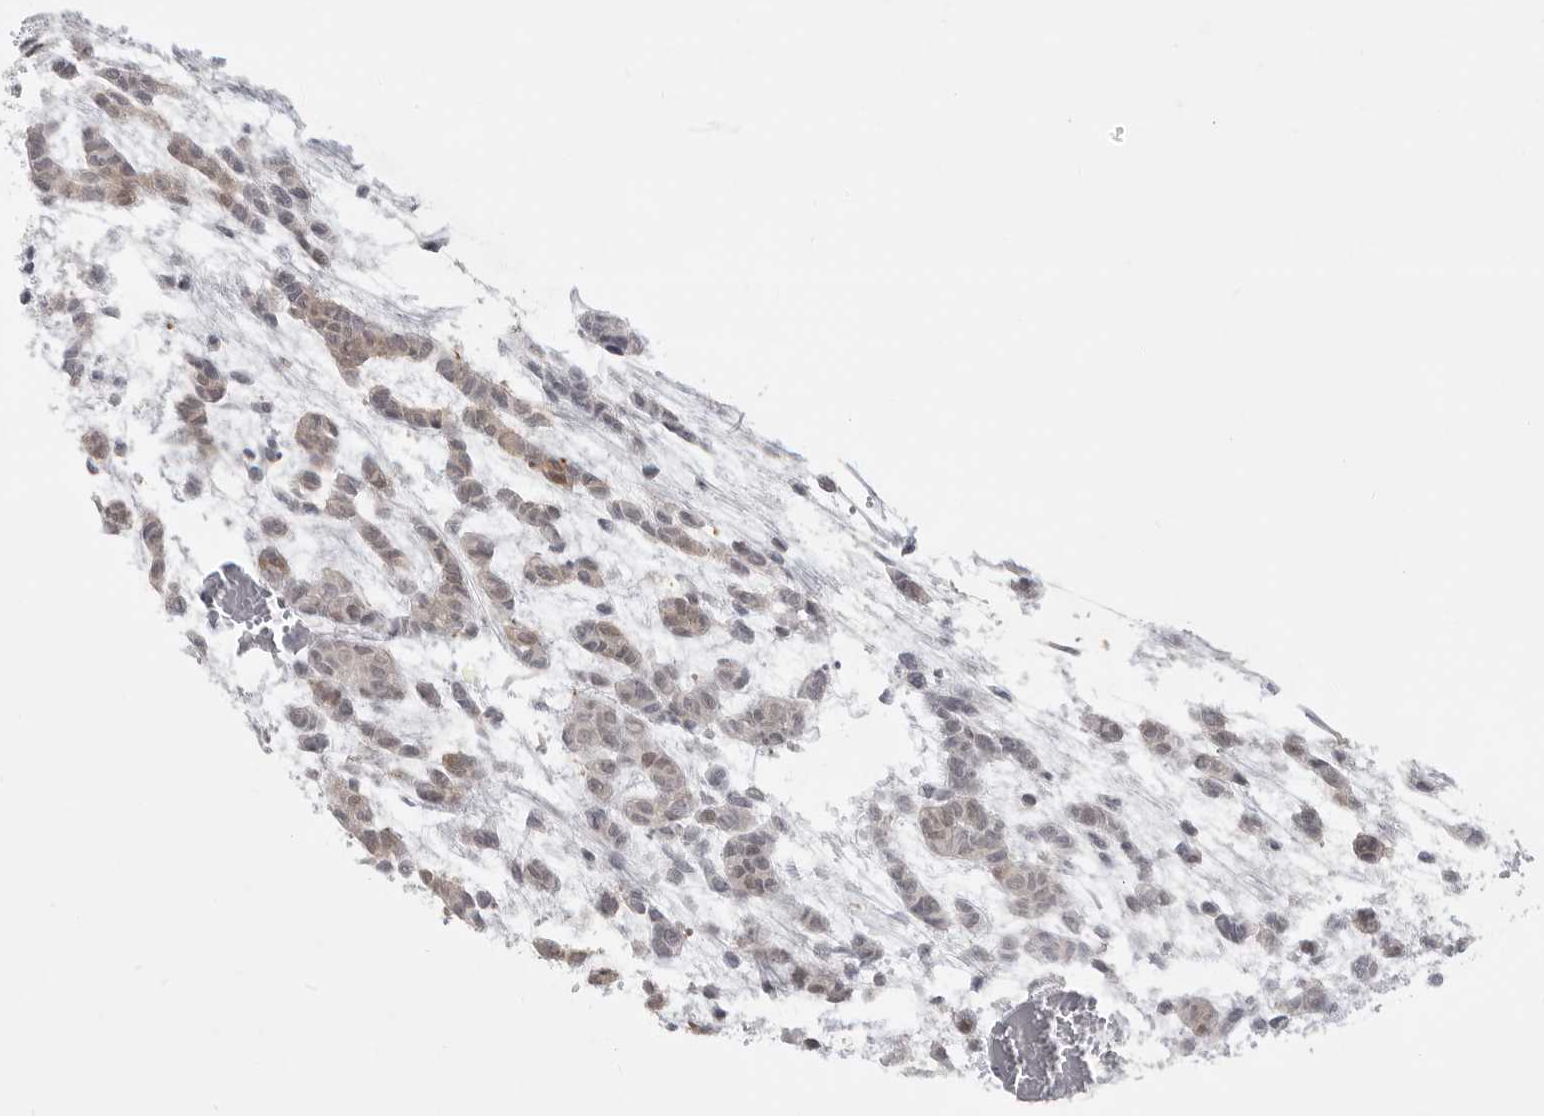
{"staining": {"intensity": "weak", "quantity": "<25%", "location": "cytoplasmic/membranous"}, "tissue": "head and neck cancer", "cell_type": "Tumor cells", "image_type": "cancer", "snomed": [{"axis": "morphology", "description": "Adenocarcinoma, NOS"}, {"axis": "morphology", "description": "Adenoma, NOS"}, {"axis": "topography", "description": "Head-Neck"}], "caption": "Human head and neck cancer stained for a protein using immunohistochemistry (IHC) exhibits no expression in tumor cells.", "gene": "TCTN3", "patient": {"sex": "female", "age": 55}}